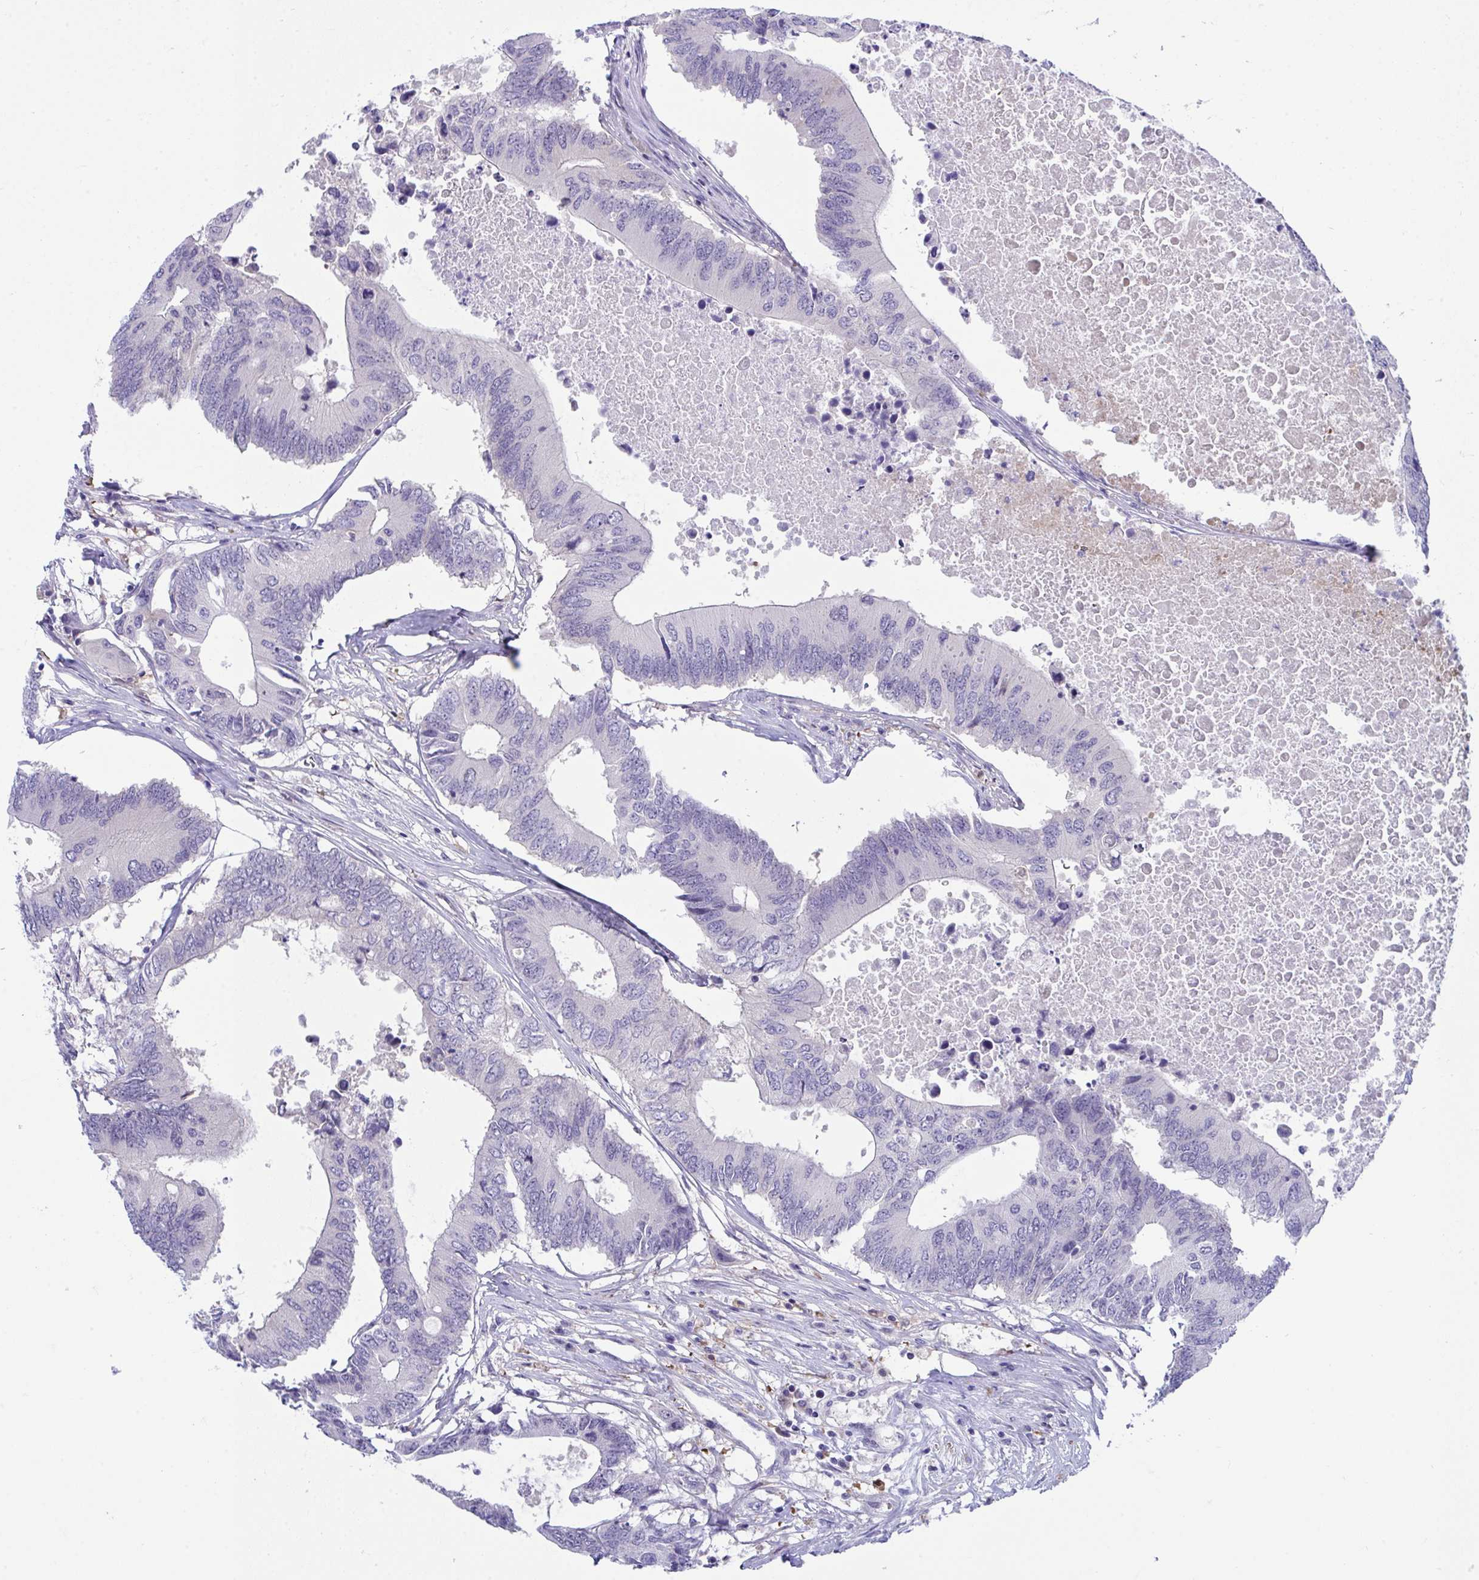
{"staining": {"intensity": "negative", "quantity": "none", "location": "none"}, "tissue": "colorectal cancer", "cell_type": "Tumor cells", "image_type": "cancer", "snomed": [{"axis": "morphology", "description": "Adenocarcinoma, NOS"}, {"axis": "topography", "description": "Colon"}], "caption": "Protein analysis of colorectal adenocarcinoma shows no significant expression in tumor cells.", "gene": "CENPQ", "patient": {"sex": "male", "age": 71}}